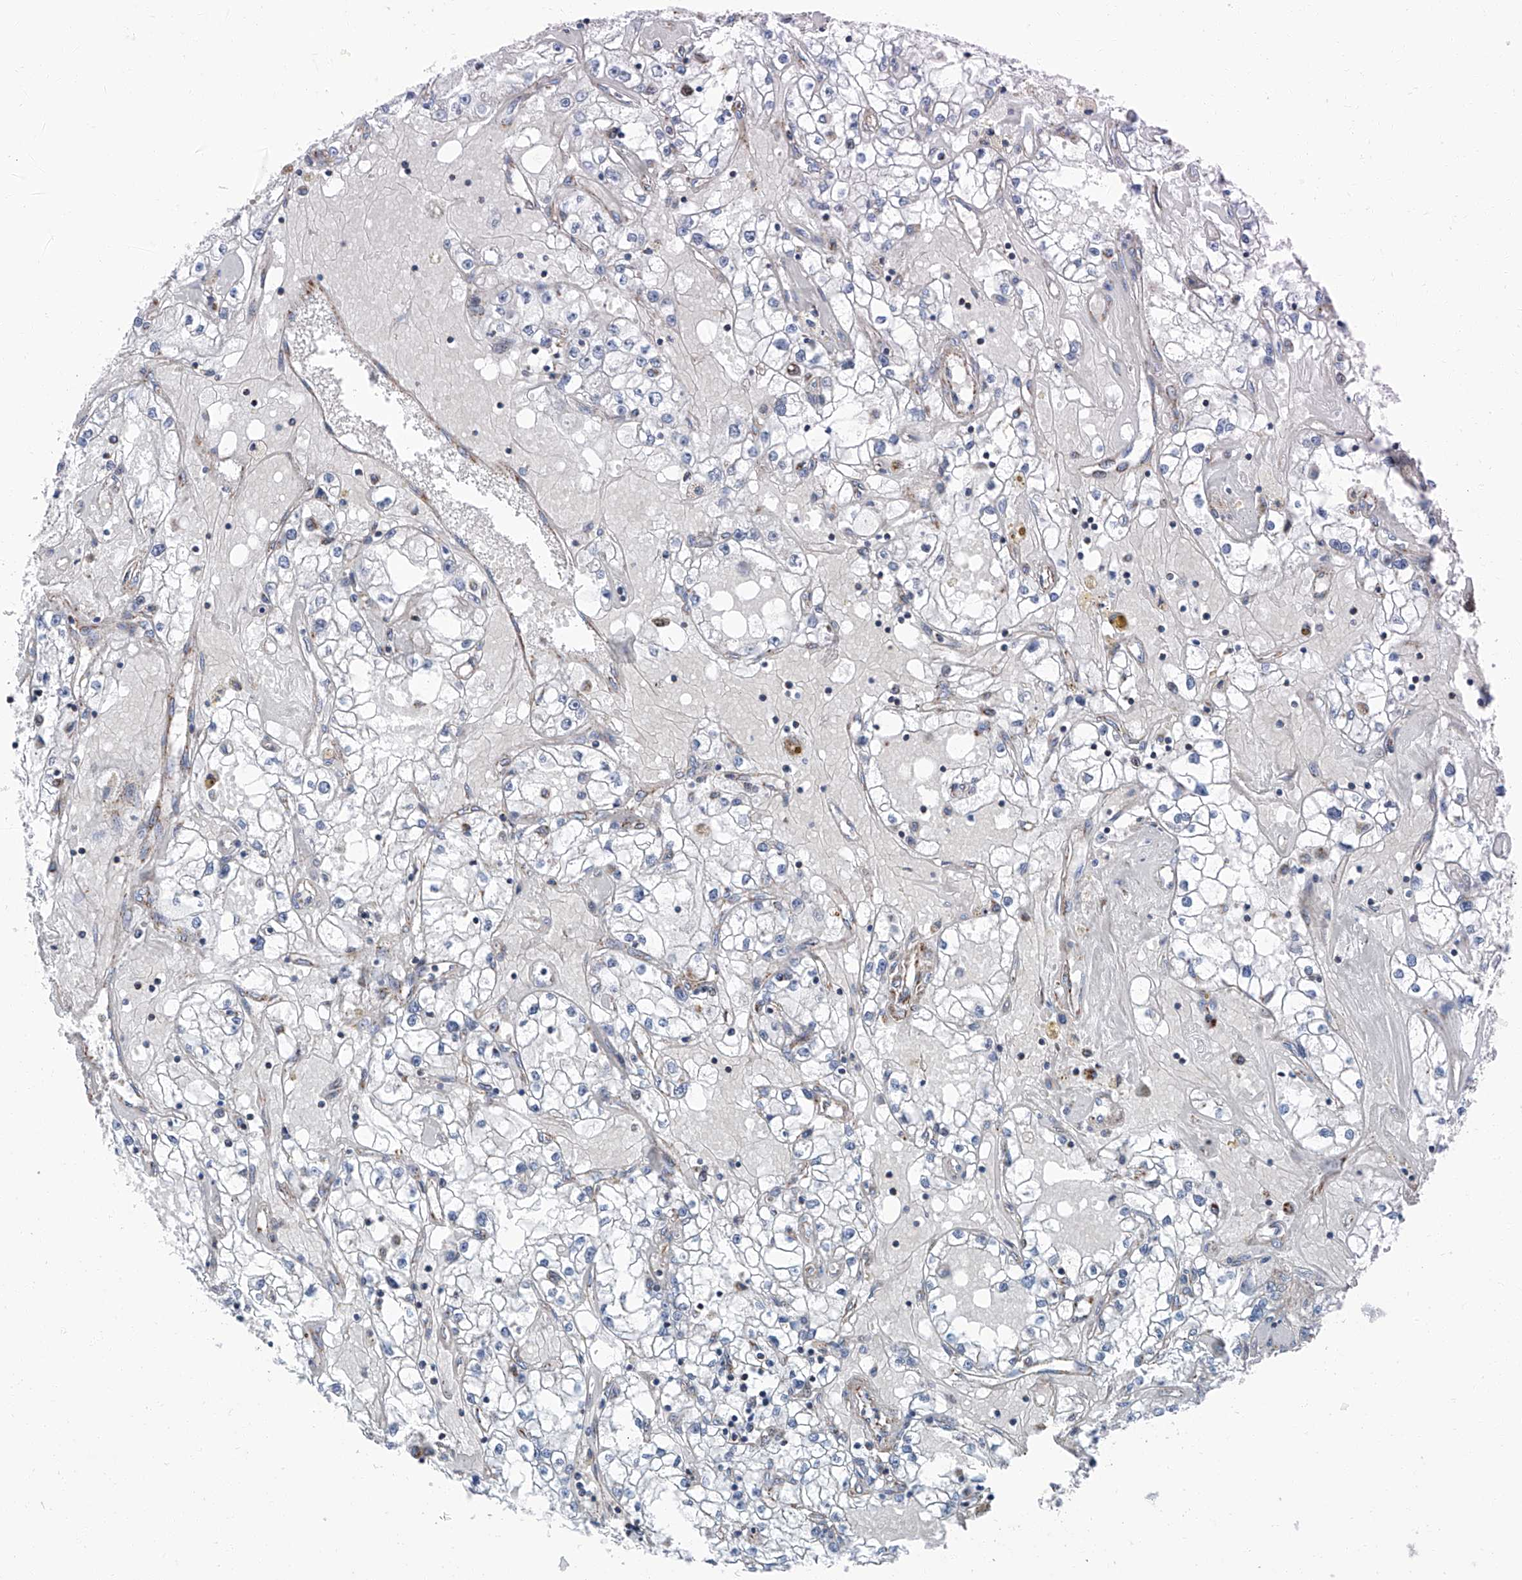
{"staining": {"intensity": "negative", "quantity": "none", "location": "none"}, "tissue": "renal cancer", "cell_type": "Tumor cells", "image_type": "cancer", "snomed": [{"axis": "morphology", "description": "Adenocarcinoma, NOS"}, {"axis": "topography", "description": "Kidney"}], "caption": "This is an immunohistochemistry (IHC) photomicrograph of human renal cancer (adenocarcinoma). There is no positivity in tumor cells.", "gene": "MT-ND1", "patient": {"sex": "male", "age": 56}}